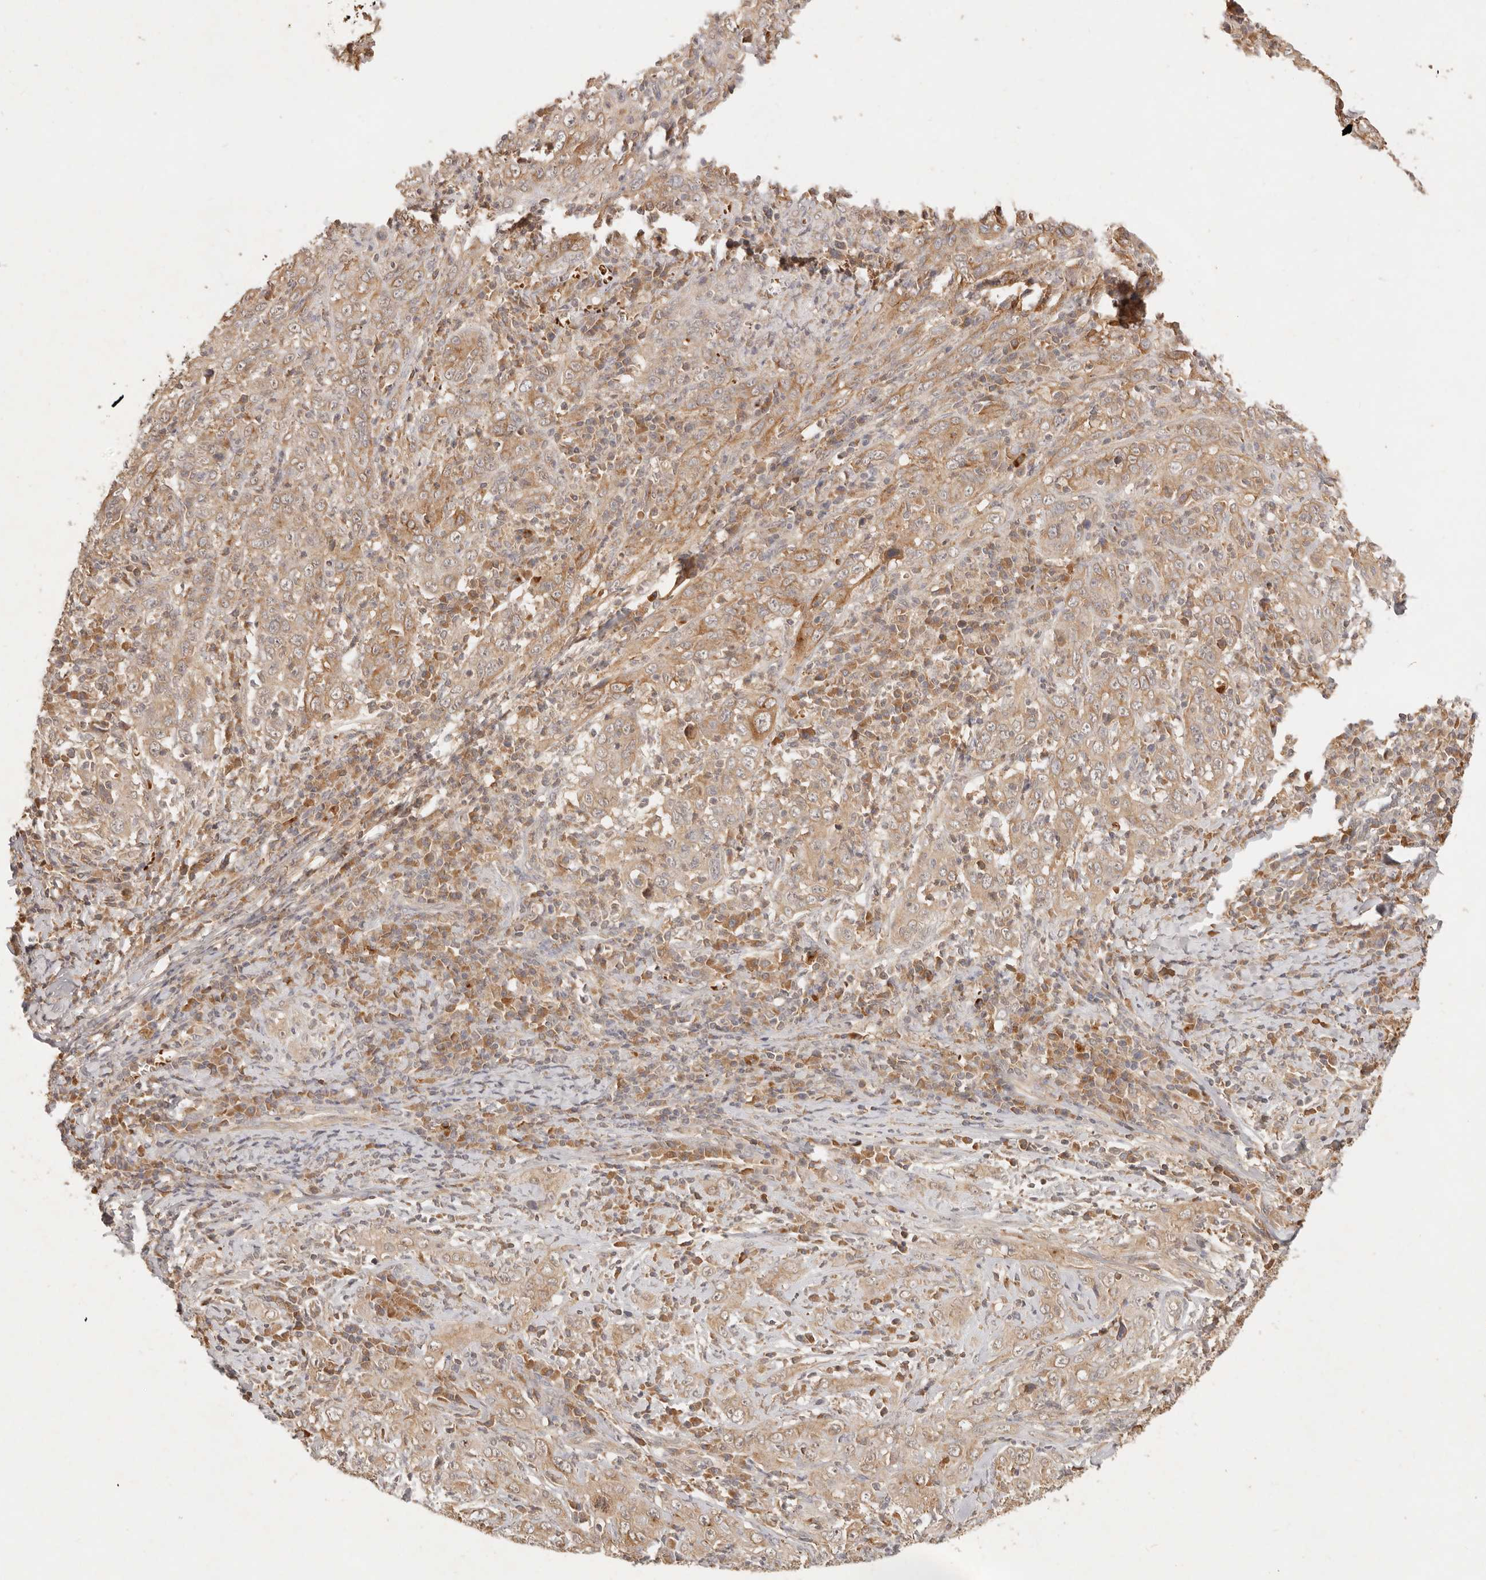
{"staining": {"intensity": "moderate", "quantity": ">75%", "location": "cytoplasmic/membranous"}, "tissue": "cervical cancer", "cell_type": "Tumor cells", "image_type": "cancer", "snomed": [{"axis": "morphology", "description": "Squamous cell carcinoma, NOS"}, {"axis": "topography", "description": "Cervix"}], "caption": "Cervical cancer (squamous cell carcinoma) stained for a protein displays moderate cytoplasmic/membranous positivity in tumor cells. Ihc stains the protein of interest in brown and the nuclei are stained blue.", "gene": "FREM2", "patient": {"sex": "female", "age": 46}}